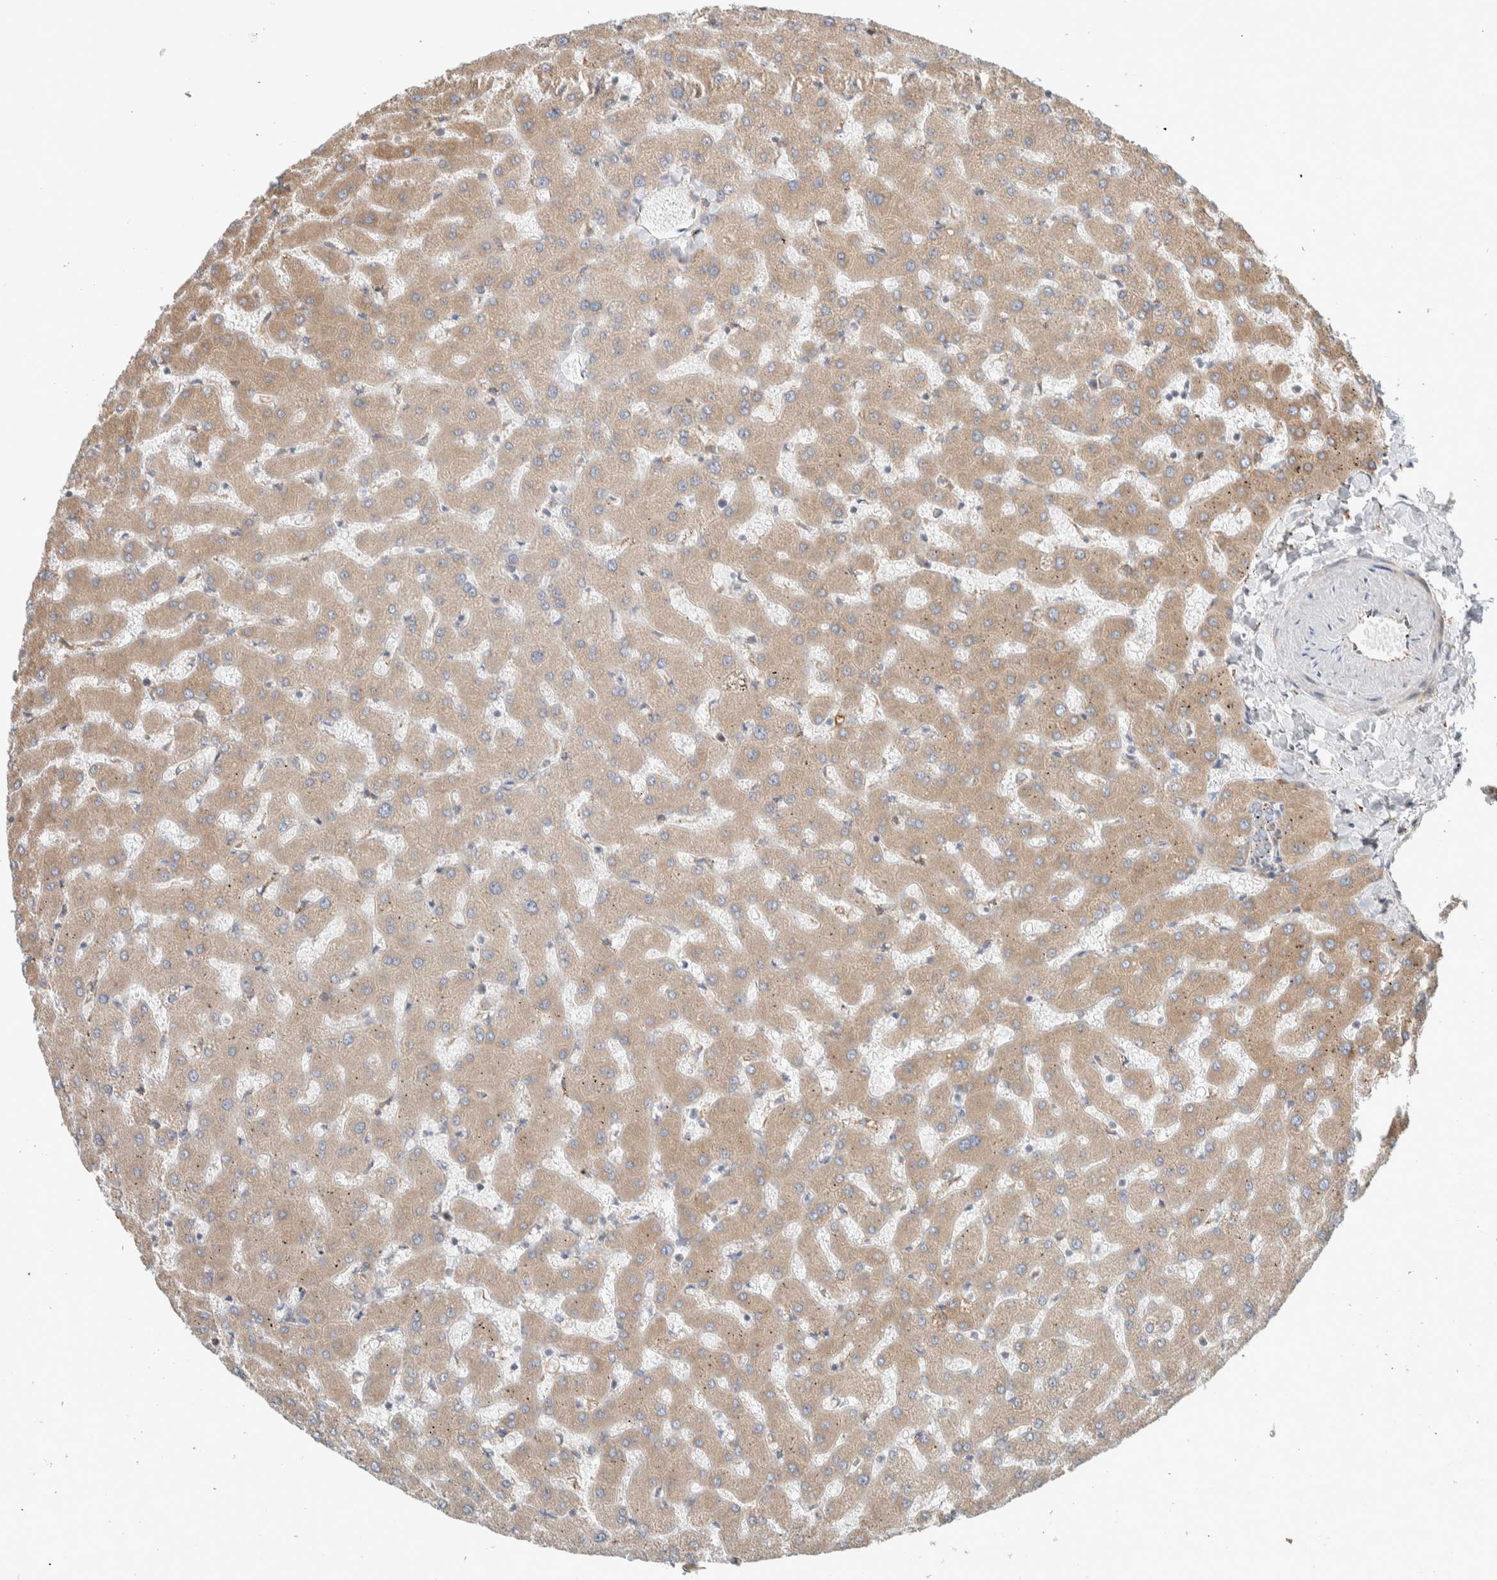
{"staining": {"intensity": "weak", "quantity": "<25%", "location": "cytoplasmic/membranous"}, "tissue": "liver", "cell_type": "Cholangiocytes", "image_type": "normal", "snomed": [{"axis": "morphology", "description": "Normal tissue, NOS"}, {"axis": "topography", "description": "Liver"}], "caption": "Cholangiocytes show no significant positivity in normal liver.", "gene": "ADCY8", "patient": {"sex": "female", "age": 63}}